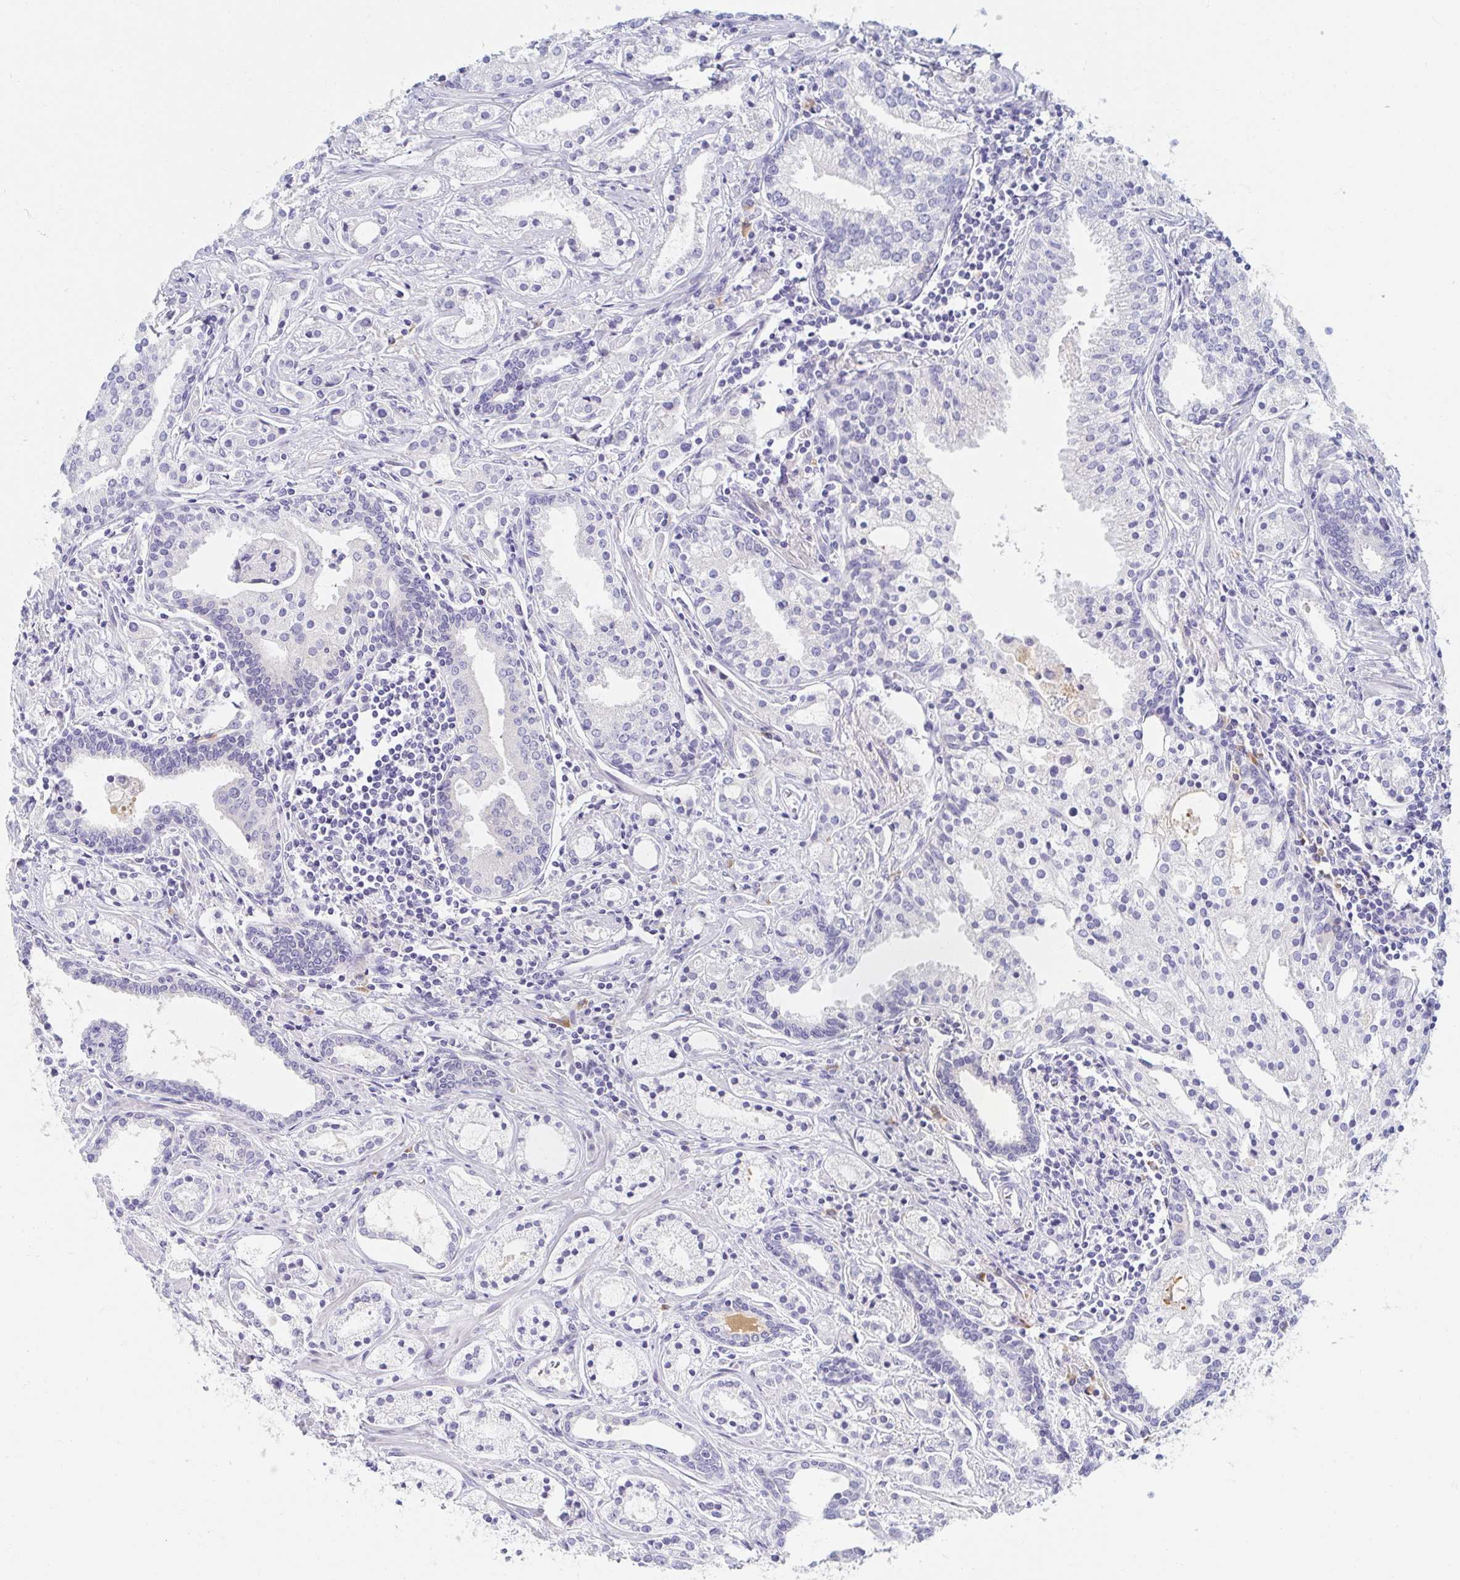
{"staining": {"intensity": "negative", "quantity": "none", "location": "none"}, "tissue": "prostate cancer", "cell_type": "Tumor cells", "image_type": "cancer", "snomed": [{"axis": "morphology", "description": "Adenocarcinoma, Medium grade"}, {"axis": "topography", "description": "Prostate"}], "caption": "Immunohistochemical staining of human prostate cancer demonstrates no significant positivity in tumor cells. (DAB (3,3'-diaminobenzidine) immunohistochemistry, high magnification).", "gene": "MYLK2", "patient": {"sex": "male", "age": 57}}